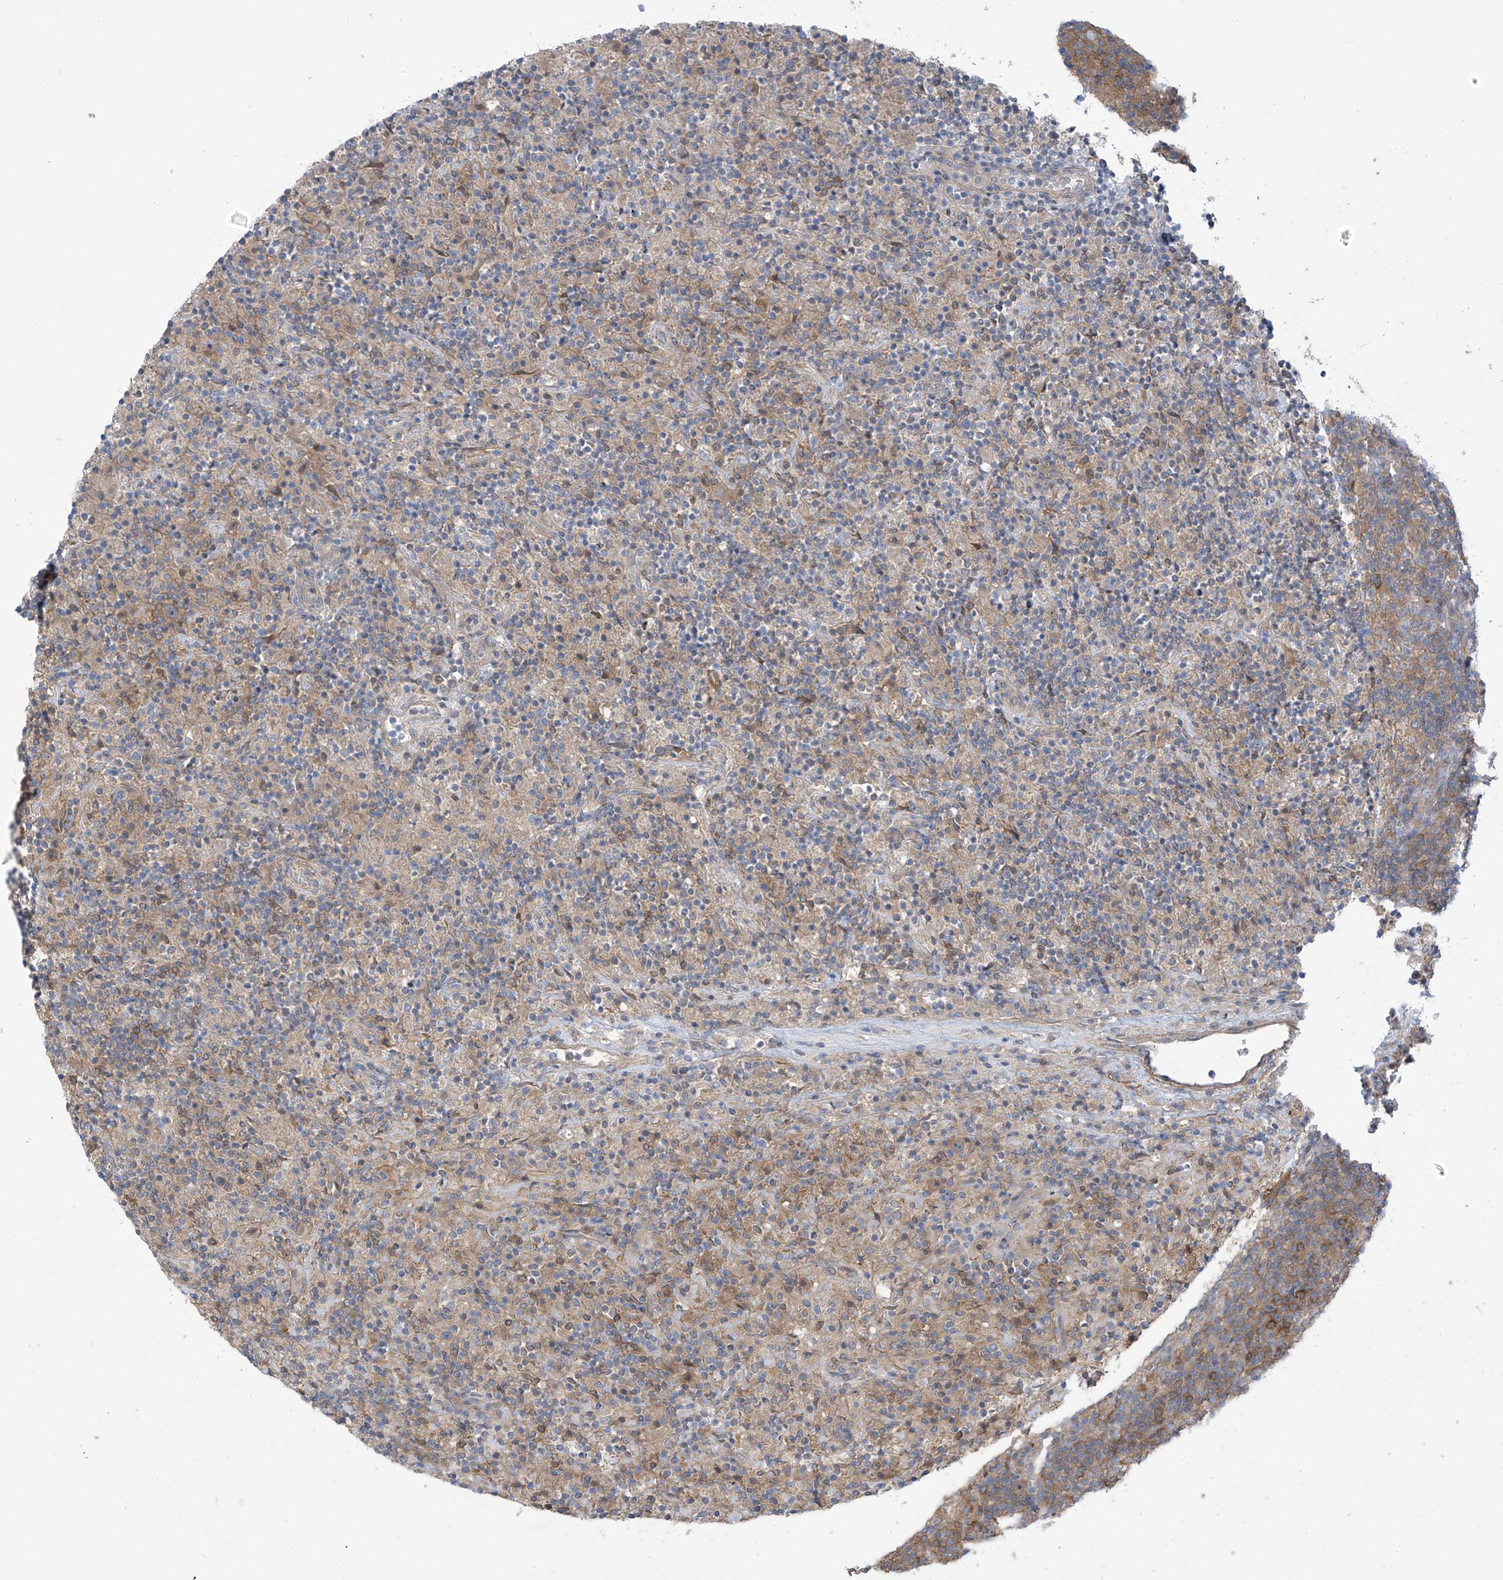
{"staining": {"intensity": "weak", "quantity": ">75%", "location": "cytoplasmic/membranous"}, "tissue": "lymphoma", "cell_type": "Tumor cells", "image_type": "cancer", "snomed": [{"axis": "morphology", "description": "Hodgkin's disease, NOS"}, {"axis": "topography", "description": "Lymph node"}], "caption": "Immunohistochemical staining of human Hodgkin's disease shows low levels of weak cytoplasmic/membranous positivity in about >75% of tumor cells.", "gene": "ADI1", "patient": {"sex": "male", "age": 70}}